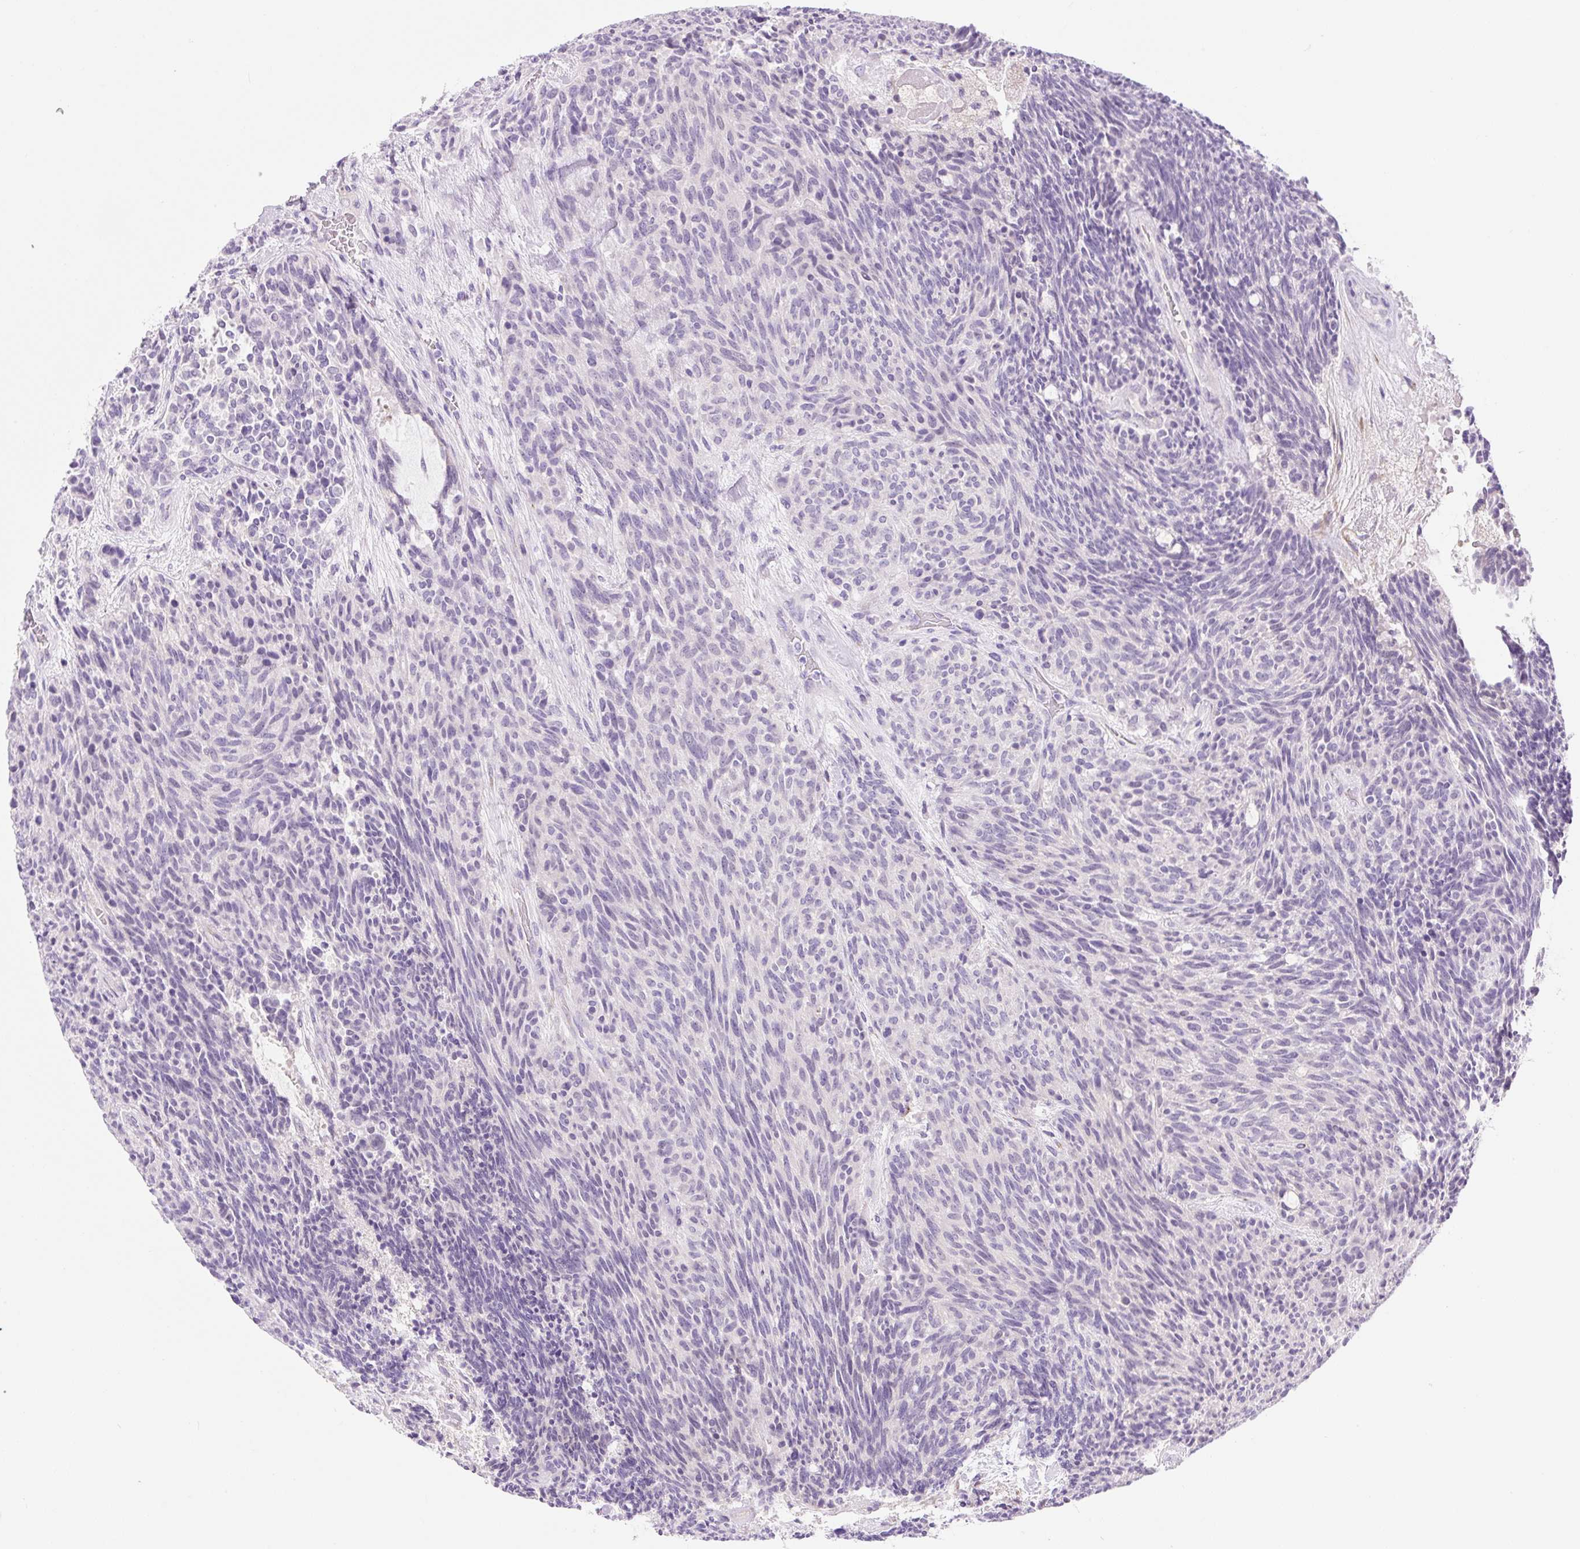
{"staining": {"intensity": "negative", "quantity": "none", "location": "none"}, "tissue": "carcinoid", "cell_type": "Tumor cells", "image_type": "cancer", "snomed": [{"axis": "morphology", "description": "Carcinoid, malignant, NOS"}, {"axis": "topography", "description": "Pancreas"}], "caption": "Tumor cells show no significant protein expression in carcinoid (malignant).", "gene": "ZNF121", "patient": {"sex": "female", "age": 54}}